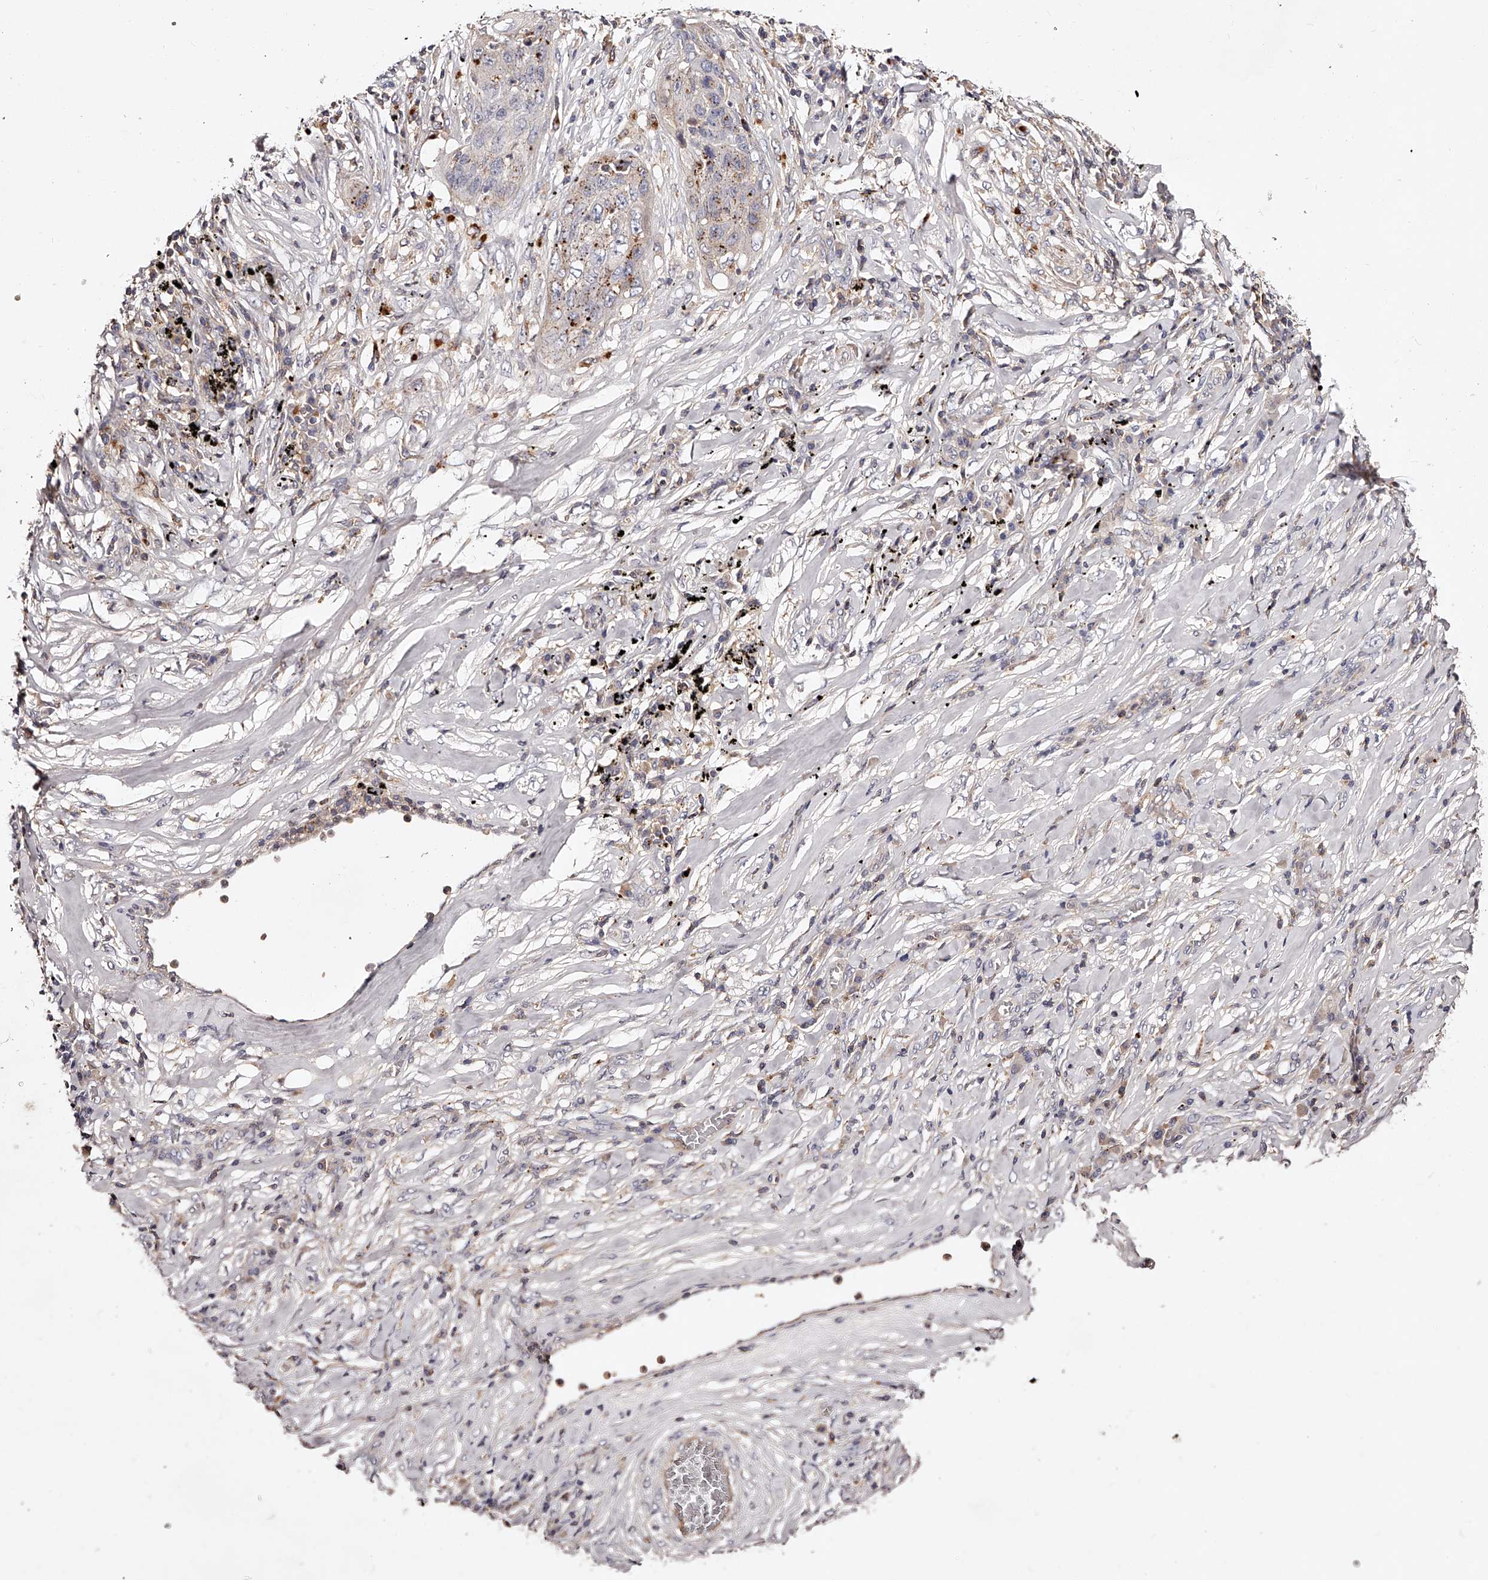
{"staining": {"intensity": "weak", "quantity": "<25%", "location": "cytoplasmic/membranous"}, "tissue": "lung cancer", "cell_type": "Tumor cells", "image_type": "cancer", "snomed": [{"axis": "morphology", "description": "Squamous cell carcinoma, NOS"}, {"axis": "topography", "description": "Lung"}], "caption": "DAB (3,3'-diaminobenzidine) immunohistochemical staining of lung squamous cell carcinoma demonstrates no significant expression in tumor cells.", "gene": "PHACTR1", "patient": {"sex": "female", "age": 63}}